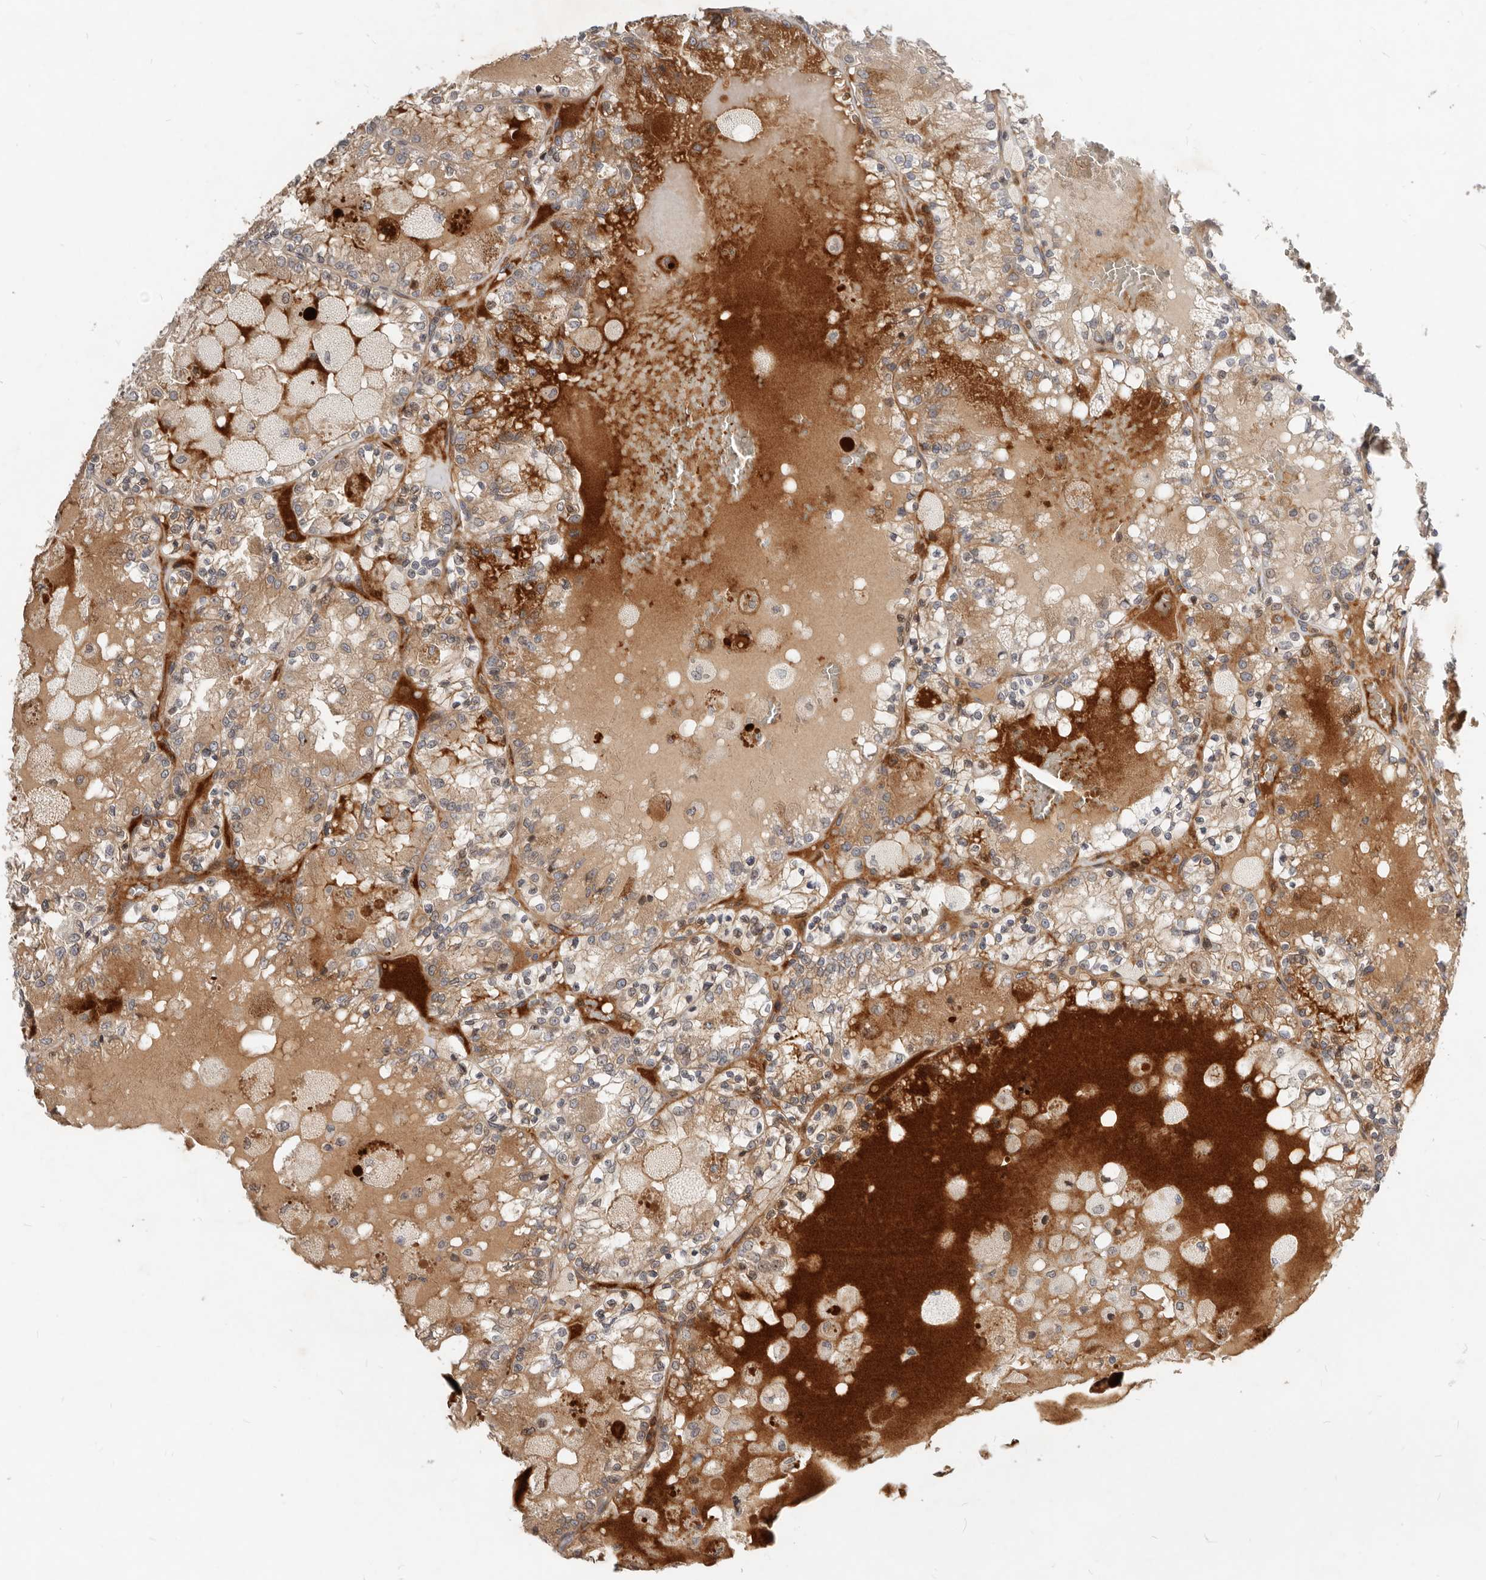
{"staining": {"intensity": "moderate", "quantity": ">75%", "location": "cytoplasmic/membranous"}, "tissue": "renal cancer", "cell_type": "Tumor cells", "image_type": "cancer", "snomed": [{"axis": "morphology", "description": "Adenocarcinoma, NOS"}, {"axis": "topography", "description": "Kidney"}], "caption": "Immunohistochemical staining of human renal cancer shows moderate cytoplasmic/membranous protein staining in about >75% of tumor cells. (DAB (3,3'-diaminobenzidine) IHC with brightfield microscopy, high magnification).", "gene": "NPY4R", "patient": {"sex": "female", "age": 56}}